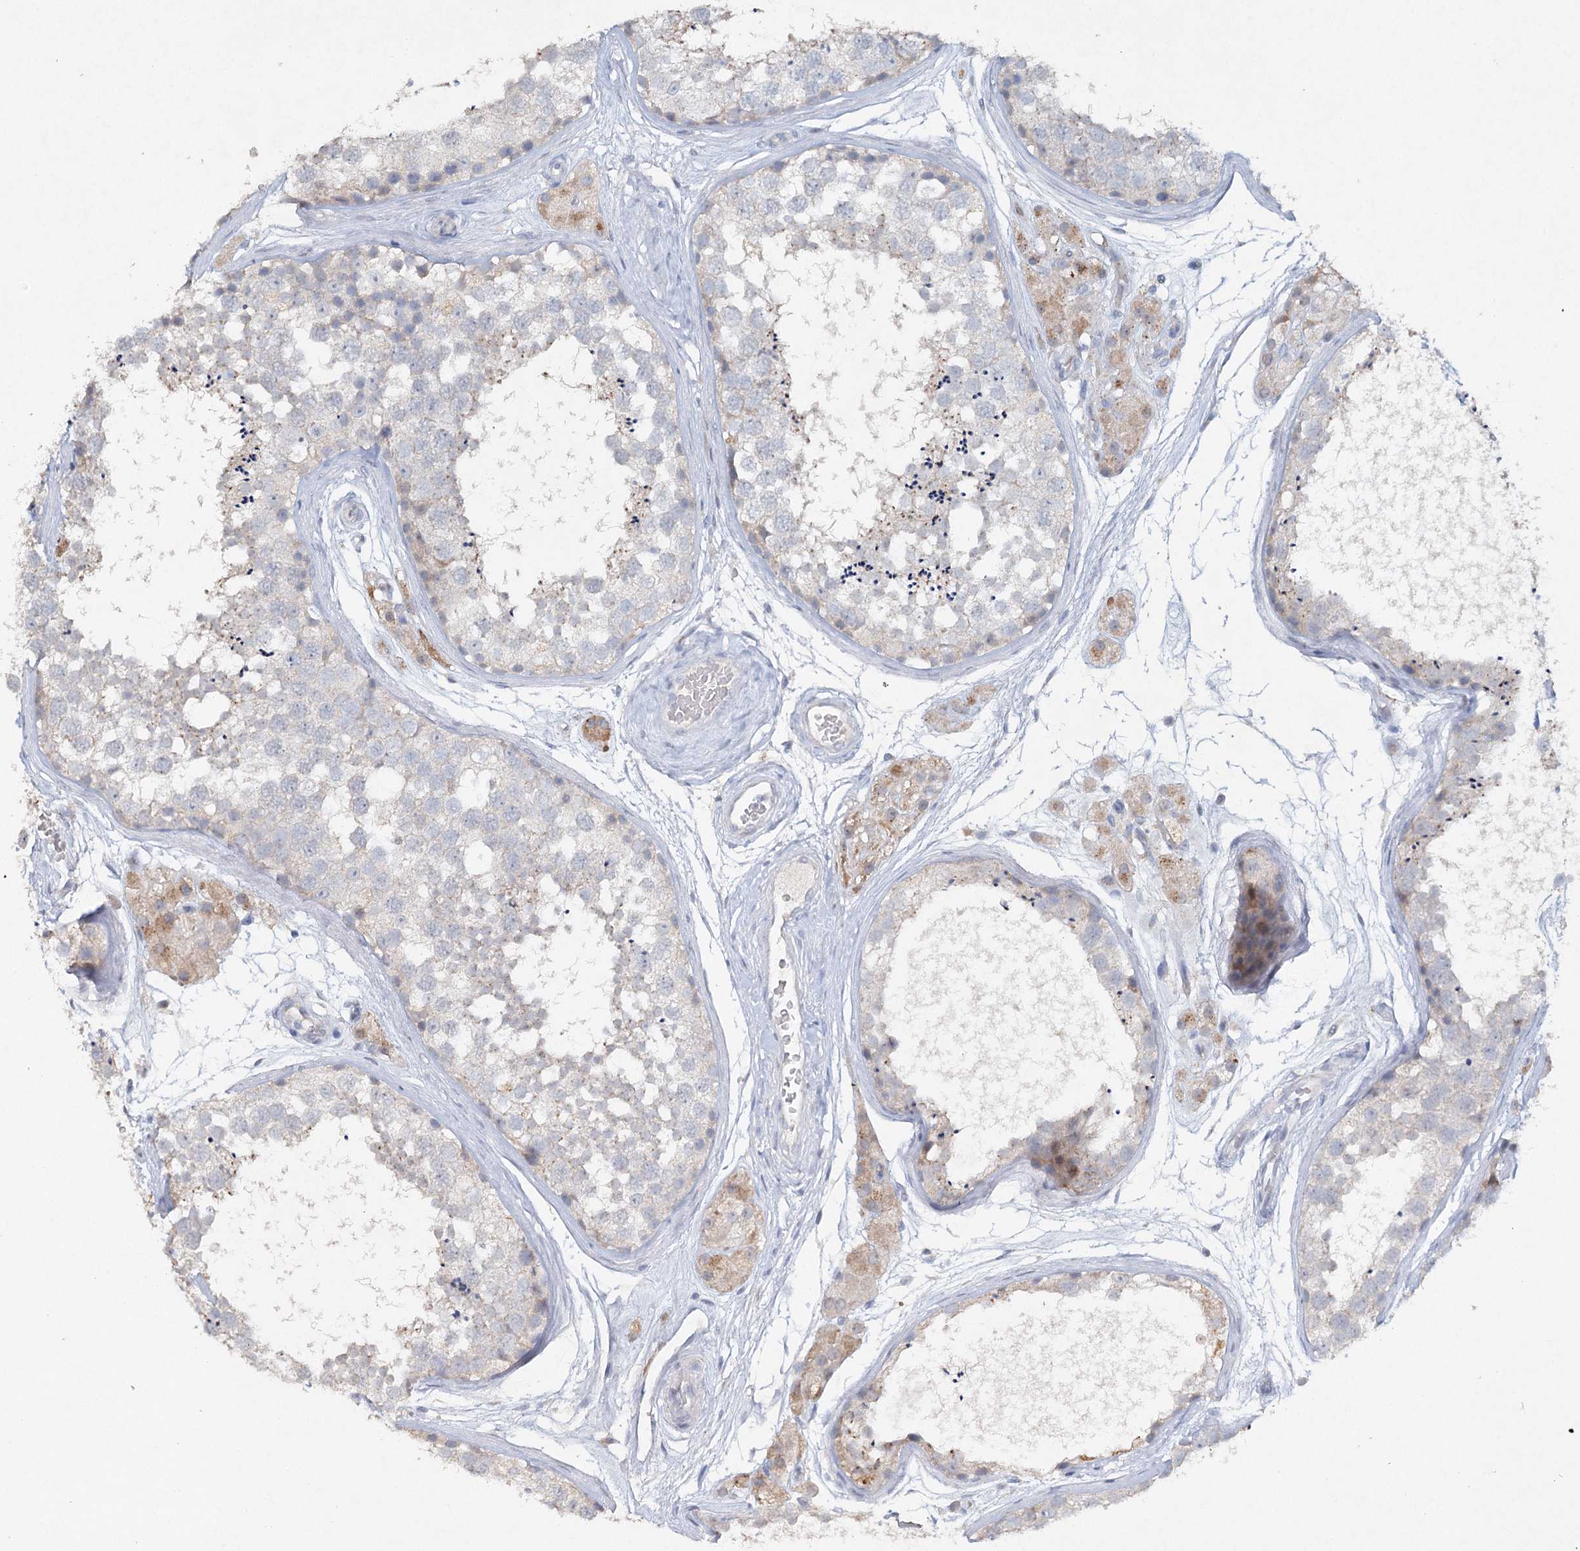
{"staining": {"intensity": "weak", "quantity": "<25%", "location": "cytoplasmic/membranous"}, "tissue": "testis", "cell_type": "Cells in seminiferous ducts", "image_type": "normal", "snomed": [{"axis": "morphology", "description": "Normal tissue, NOS"}, {"axis": "topography", "description": "Testis"}], "caption": "DAB immunohistochemical staining of unremarkable human testis reveals no significant staining in cells in seminiferous ducts.", "gene": "RFX6", "patient": {"sex": "male", "age": 56}}